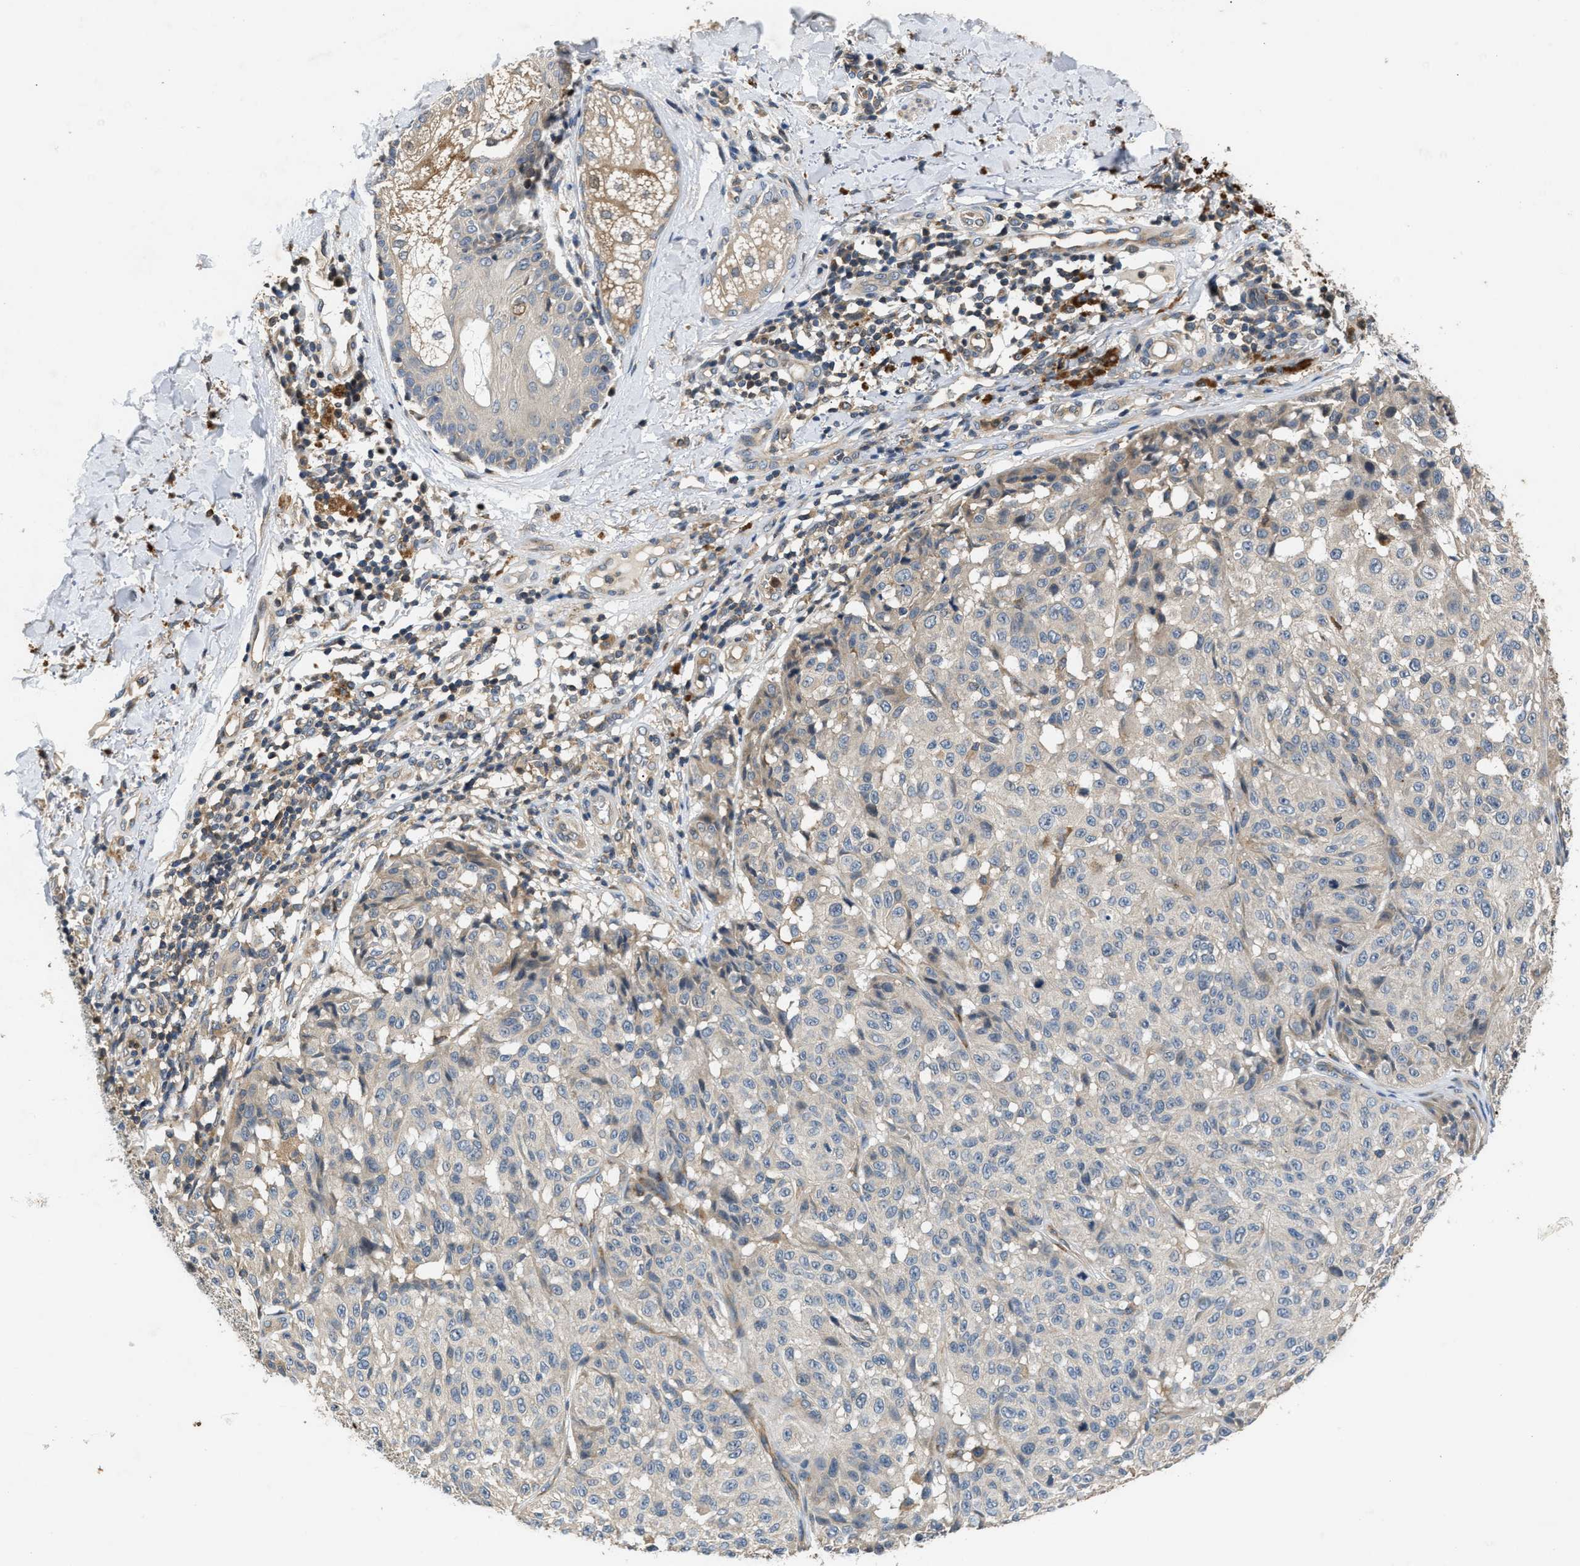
{"staining": {"intensity": "negative", "quantity": "none", "location": "none"}, "tissue": "melanoma", "cell_type": "Tumor cells", "image_type": "cancer", "snomed": [{"axis": "morphology", "description": "Malignant melanoma, NOS"}, {"axis": "topography", "description": "Skin"}], "caption": "This is a photomicrograph of immunohistochemistry (IHC) staining of melanoma, which shows no expression in tumor cells.", "gene": "CHUK", "patient": {"sex": "female", "age": 46}}